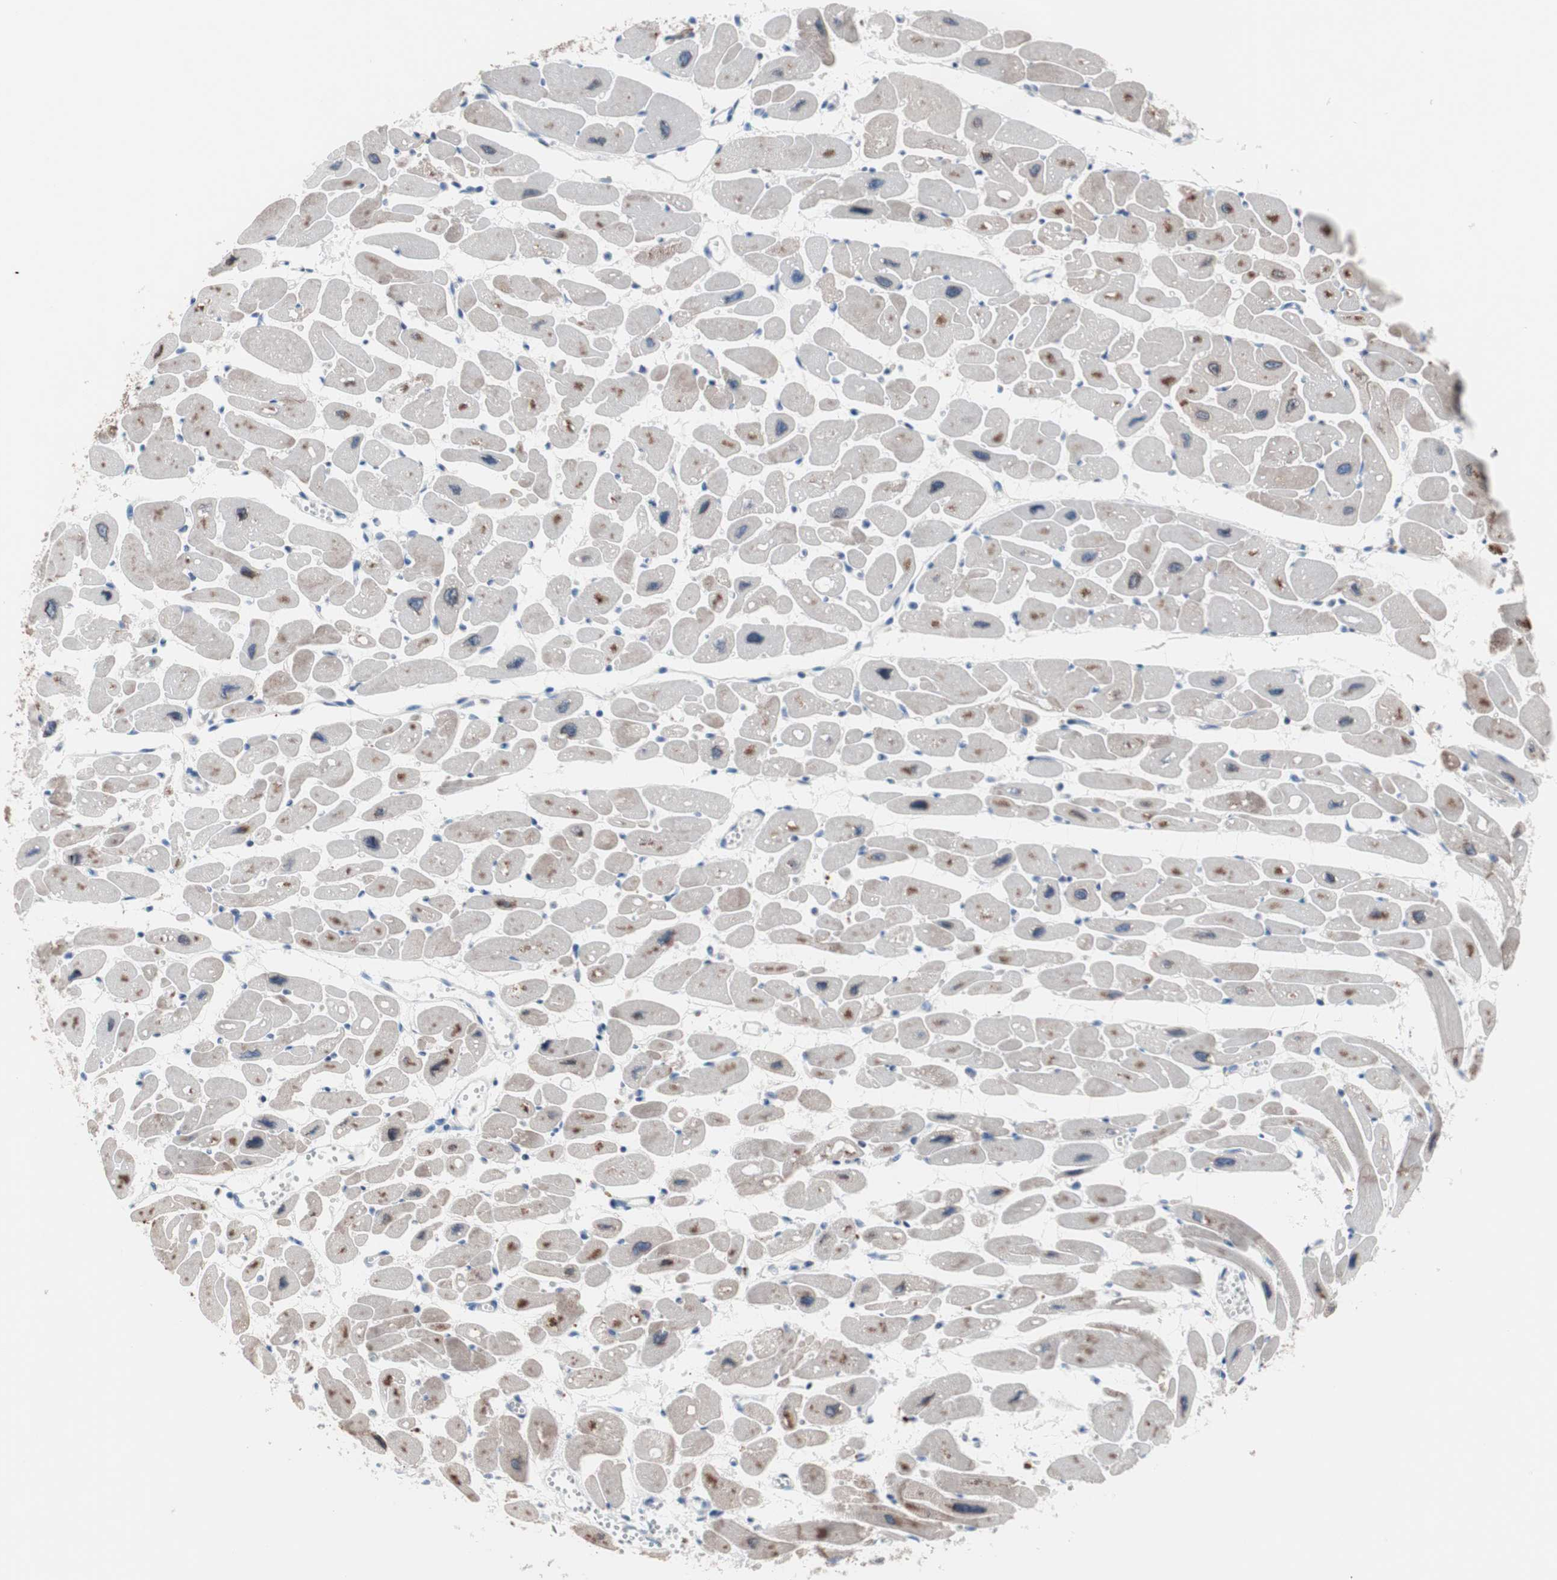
{"staining": {"intensity": "moderate", "quantity": "25%-75%", "location": "cytoplasmic/membranous,nuclear"}, "tissue": "heart muscle", "cell_type": "Cardiomyocytes", "image_type": "normal", "snomed": [{"axis": "morphology", "description": "Normal tissue, NOS"}, {"axis": "topography", "description": "Heart"}], "caption": "High-magnification brightfield microscopy of unremarkable heart muscle stained with DAB (brown) and counterstained with hematoxylin (blue). cardiomyocytes exhibit moderate cytoplasmic/membranous,nuclear staining is seen in about25%-75% of cells.", "gene": "ULBP1", "patient": {"sex": "female", "age": 54}}